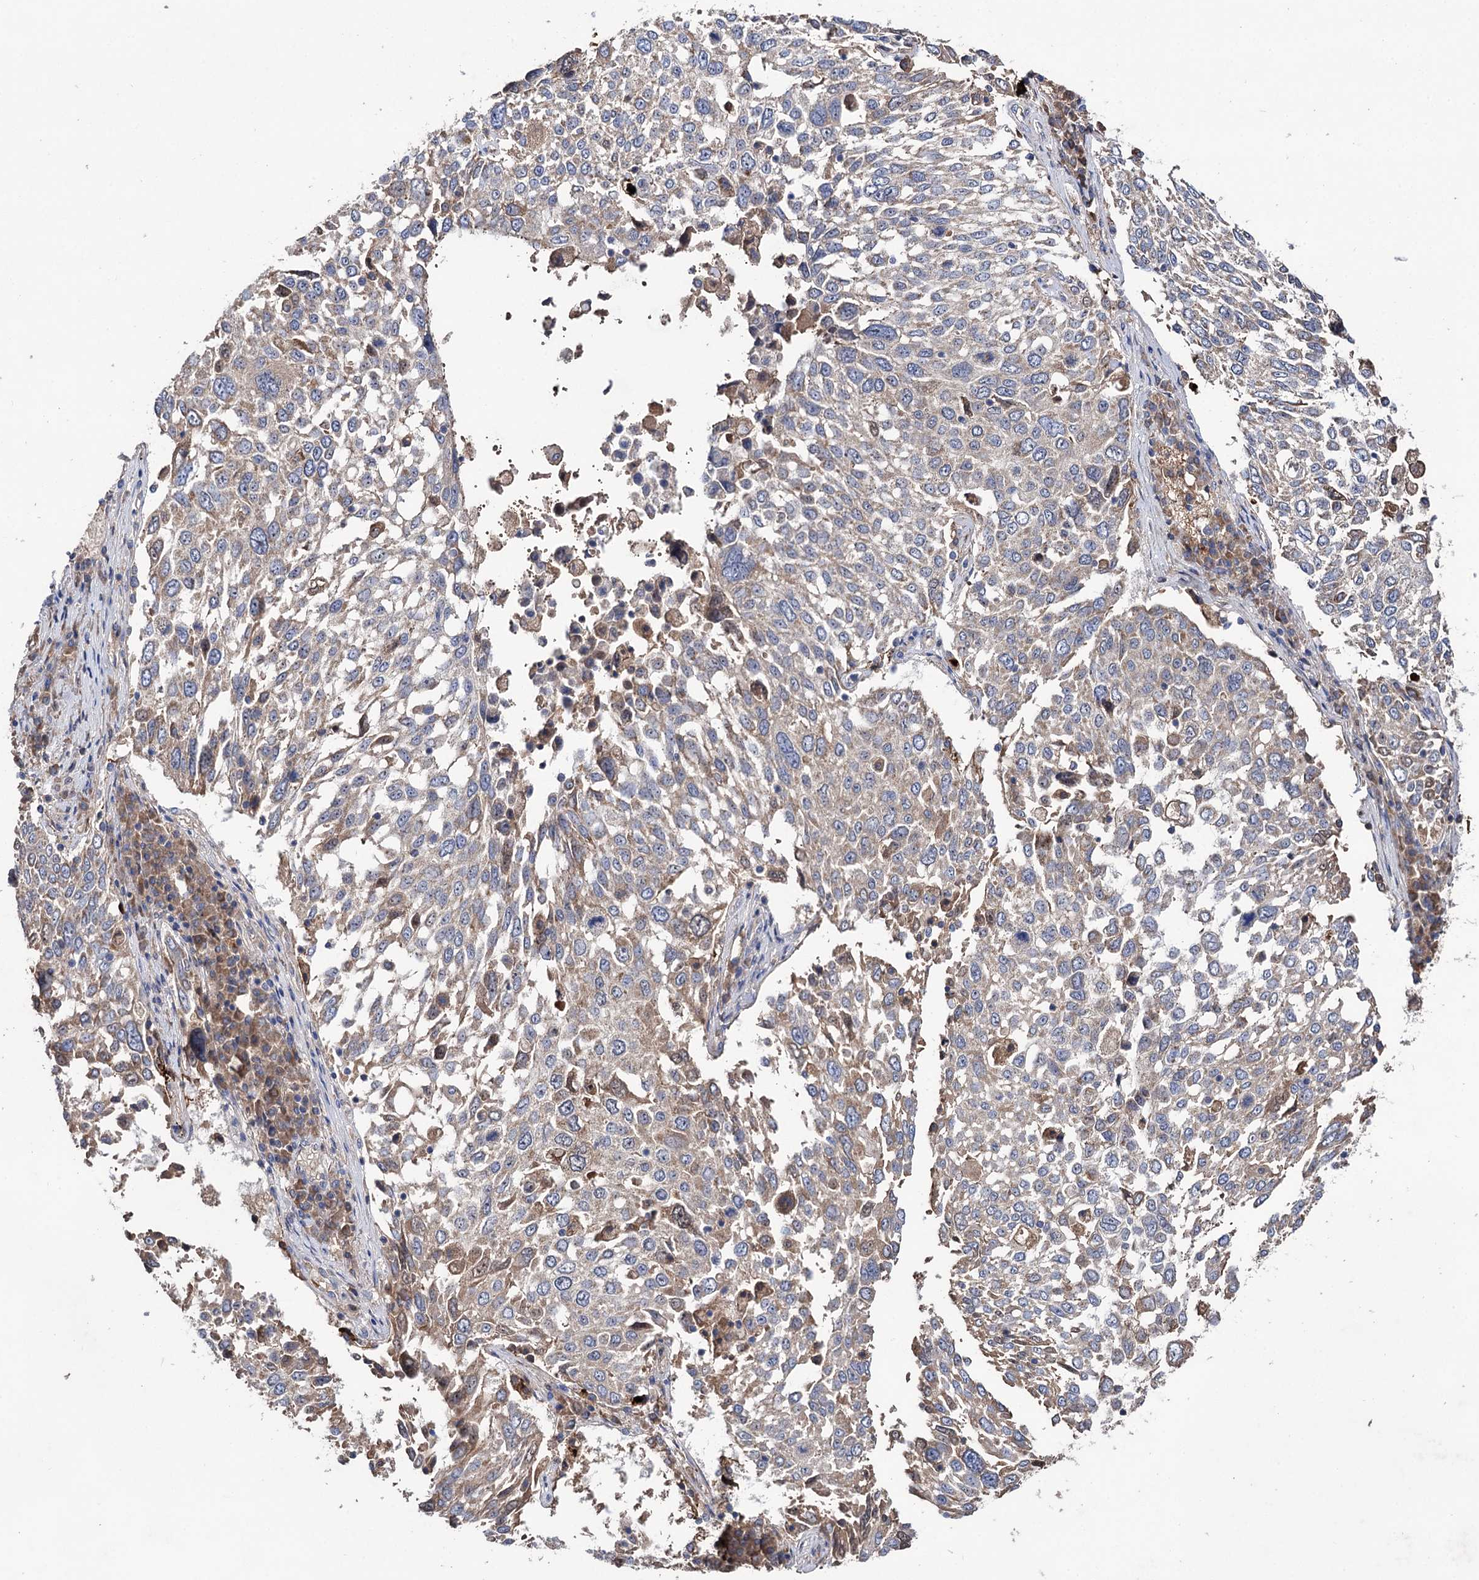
{"staining": {"intensity": "weak", "quantity": ">75%", "location": "cytoplasmic/membranous"}, "tissue": "lung cancer", "cell_type": "Tumor cells", "image_type": "cancer", "snomed": [{"axis": "morphology", "description": "Squamous cell carcinoma, NOS"}, {"axis": "topography", "description": "Lung"}], "caption": "This micrograph shows immunohistochemistry (IHC) staining of lung squamous cell carcinoma, with low weak cytoplasmic/membranous staining in approximately >75% of tumor cells.", "gene": "CLPB", "patient": {"sex": "male", "age": 65}}